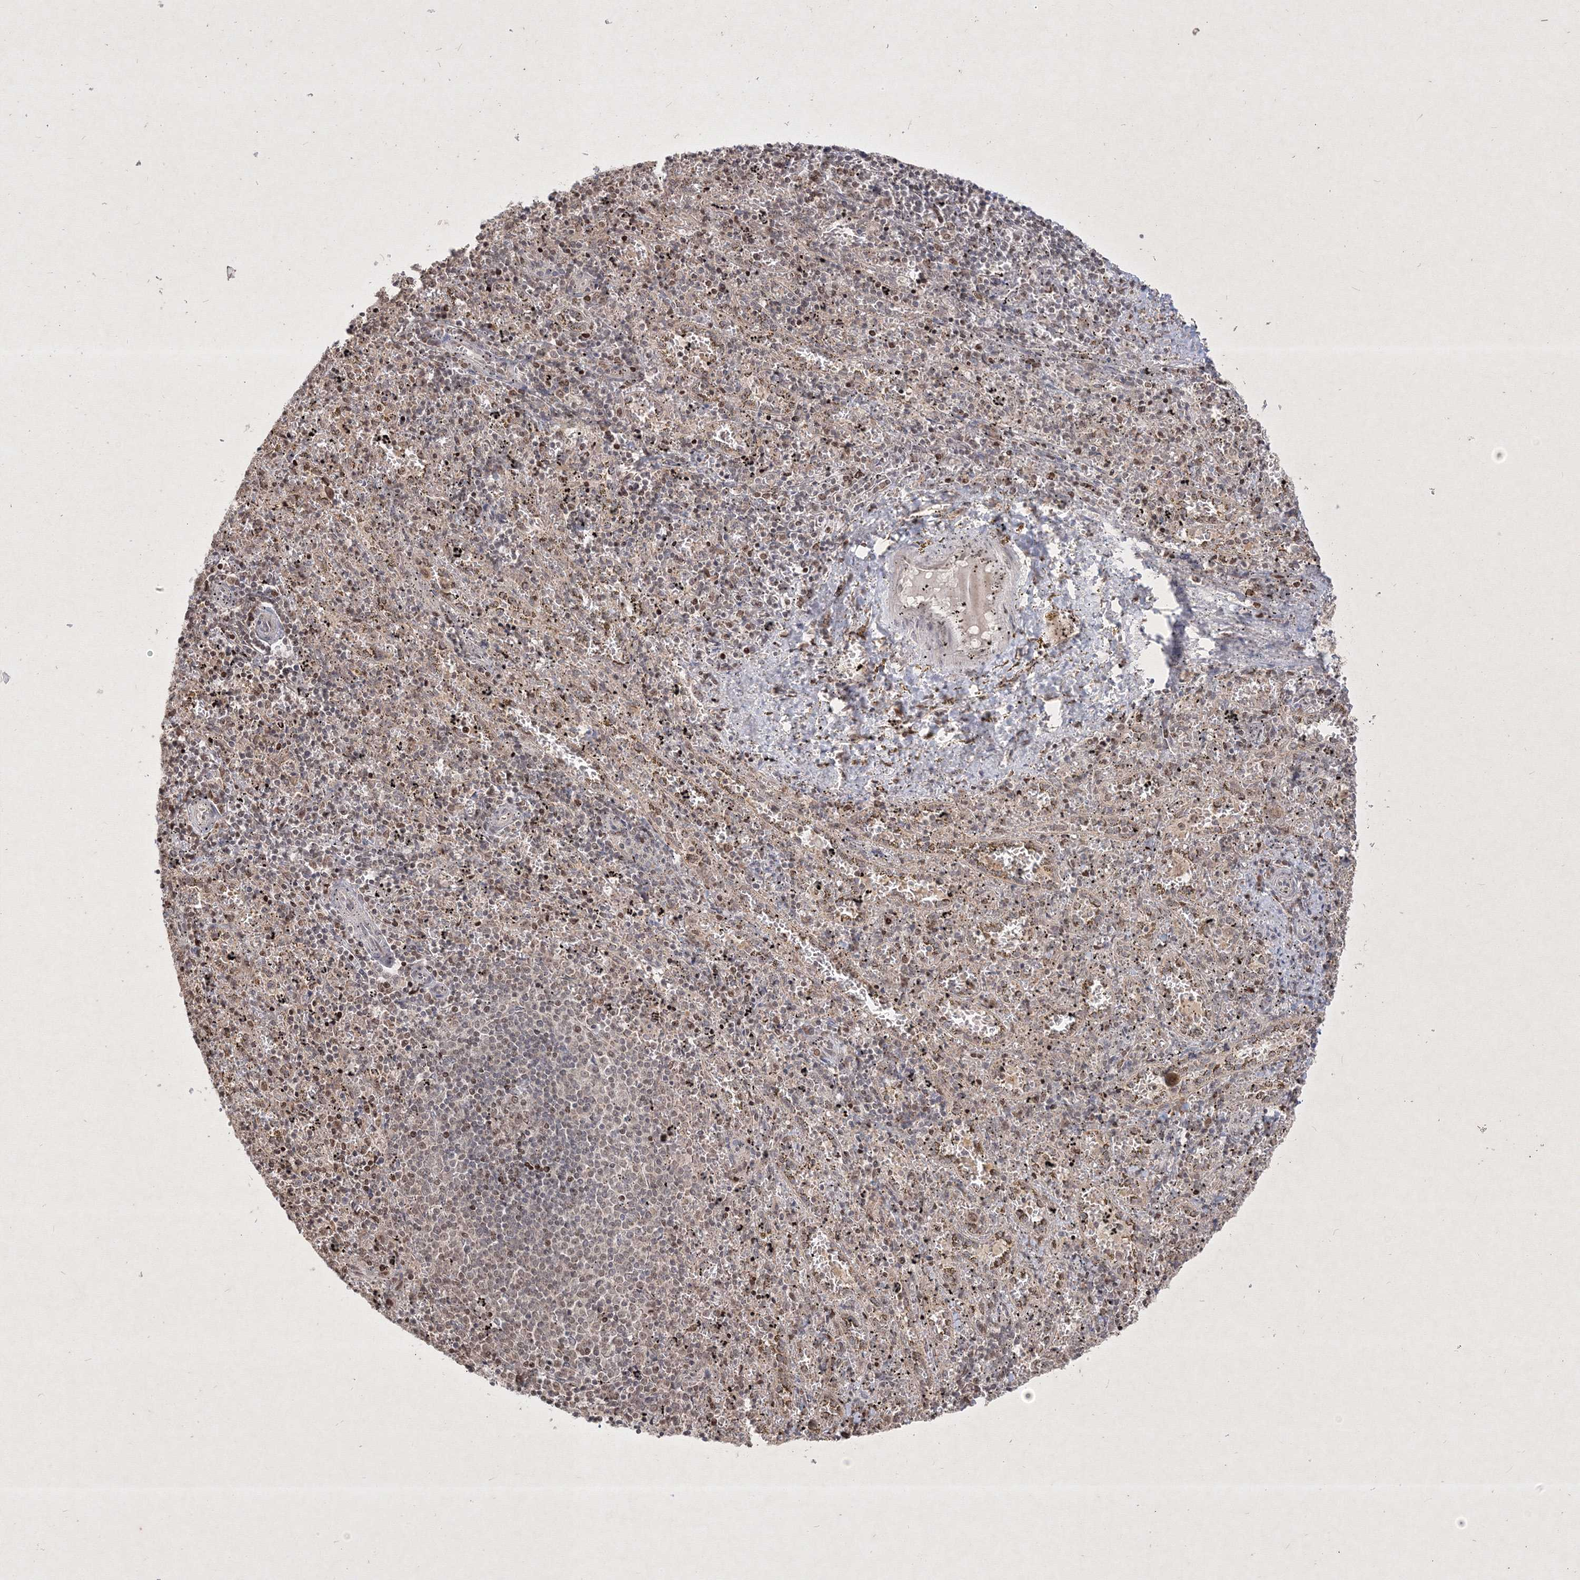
{"staining": {"intensity": "moderate", "quantity": "<25%", "location": "nuclear"}, "tissue": "spleen", "cell_type": "Cells in red pulp", "image_type": "normal", "snomed": [{"axis": "morphology", "description": "Normal tissue, NOS"}, {"axis": "topography", "description": "Spleen"}], "caption": "Spleen stained for a protein demonstrates moderate nuclear positivity in cells in red pulp. (DAB IHC, brown staining for protein, blue staining for nuclei).", "gene": "TAB1", "patient": {"sex": "male", "age": 11}}